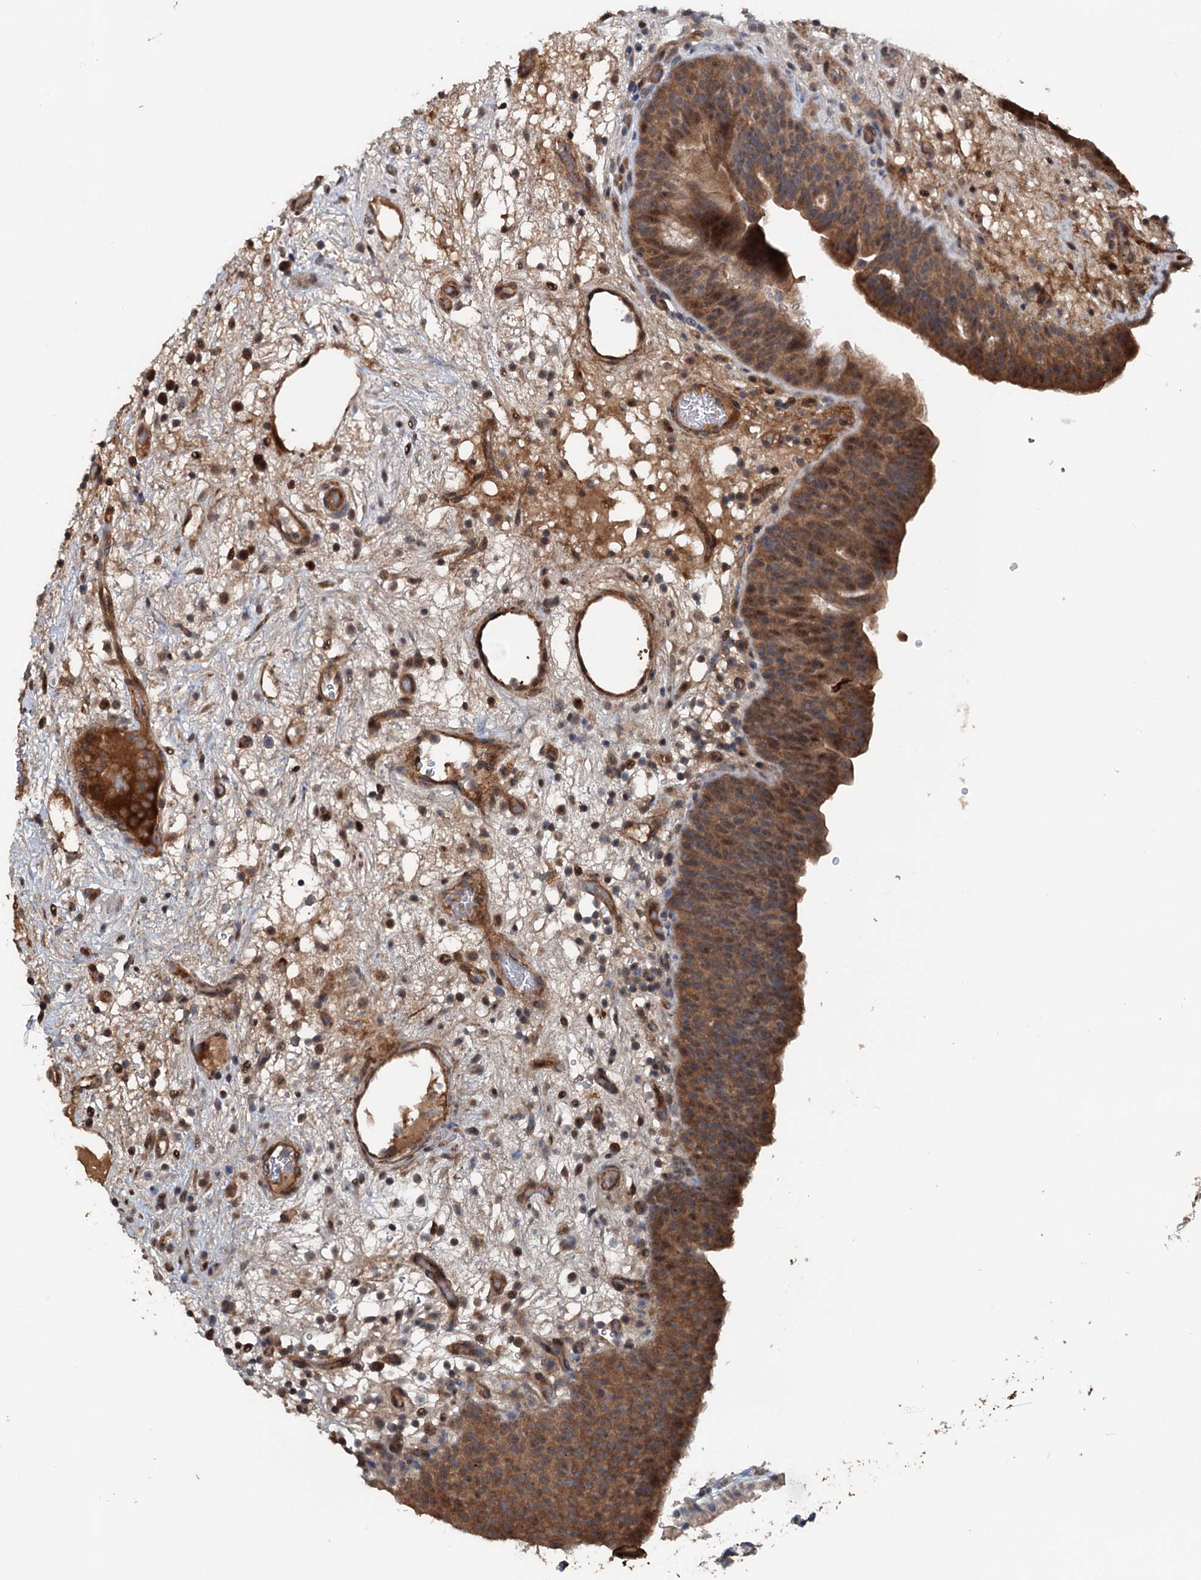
{"staining": {"intensity": "moderate", "quantity": "25%-75%", "location": "cytoplasmic/membranous"}, "tissue": "urinary bladder", "cell_type": "Urothelial cells", "image_type": "normal", "snomed": [{"axis": "morphology", "description": "Normal tissue, NOS"}, {"axis": "topography", "description": "Urinary bladder"}], "caption": "Moderate cytoplasmic/membranous staining for a protein is seen in about 25%-75% of urothelial cells of unremarkable urinary bladder using IHC.", "gene": "TEDC1", "patient": {"sex": "male", "age": 71}}